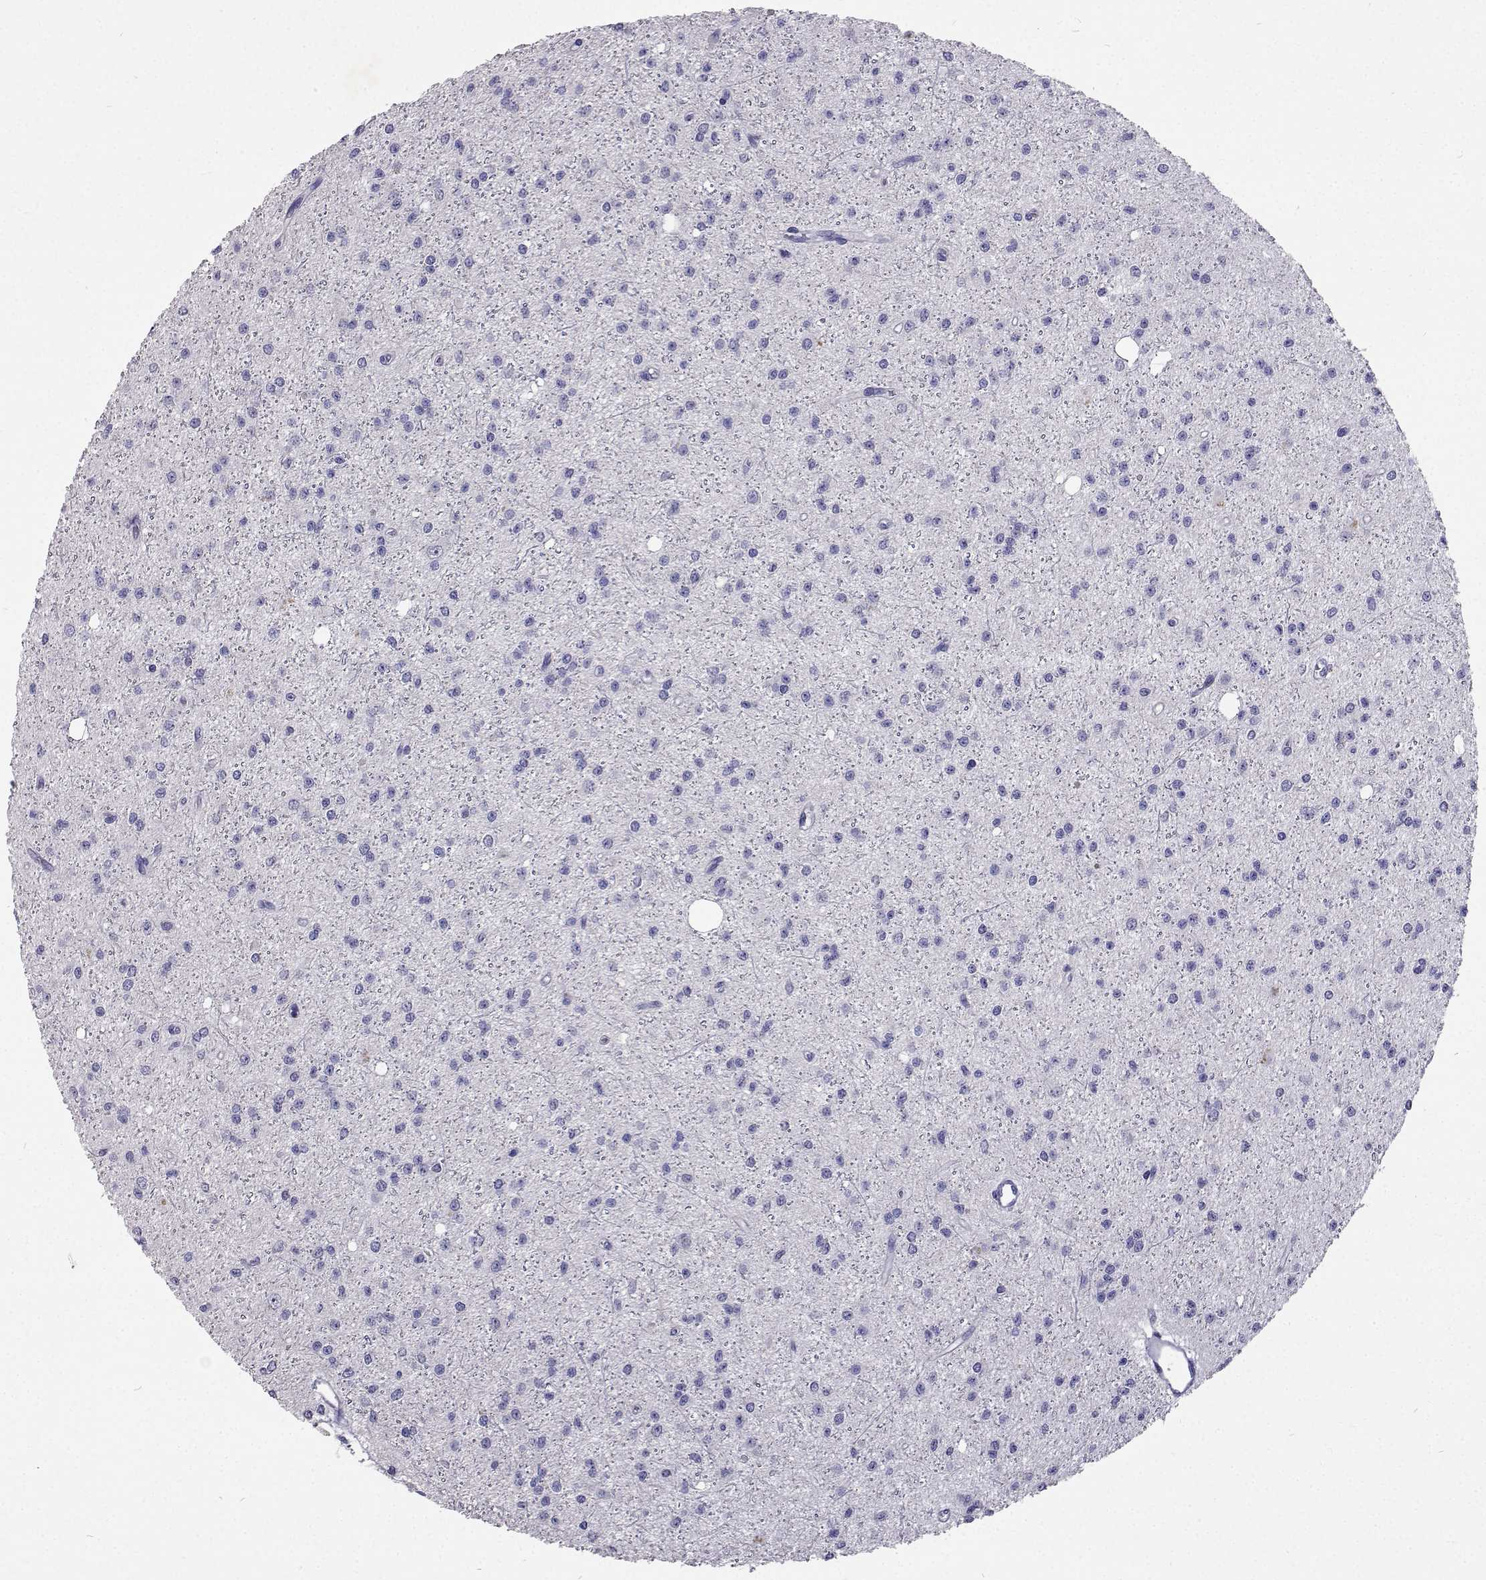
{"staining": {"intensity": "negative", "quantity": "none", "location": "none"}, "tissue": "glioma", "cell_type": "Tumor cells", "image_type": "cancer", "snomed": [{"axis": "morphology", "description": "Glioma, malignant, Low grade"}, {"axis": "topography", "description": "Brain"}], "caption": "This image is of malignant glioma (low-grade) stained with IHC to label a protein in brown with the nuclei are counter-stained blue. There is no staining in tumor cells.", "gene": "CFAP44", "patient": {"sex": "male", "age": 27}}